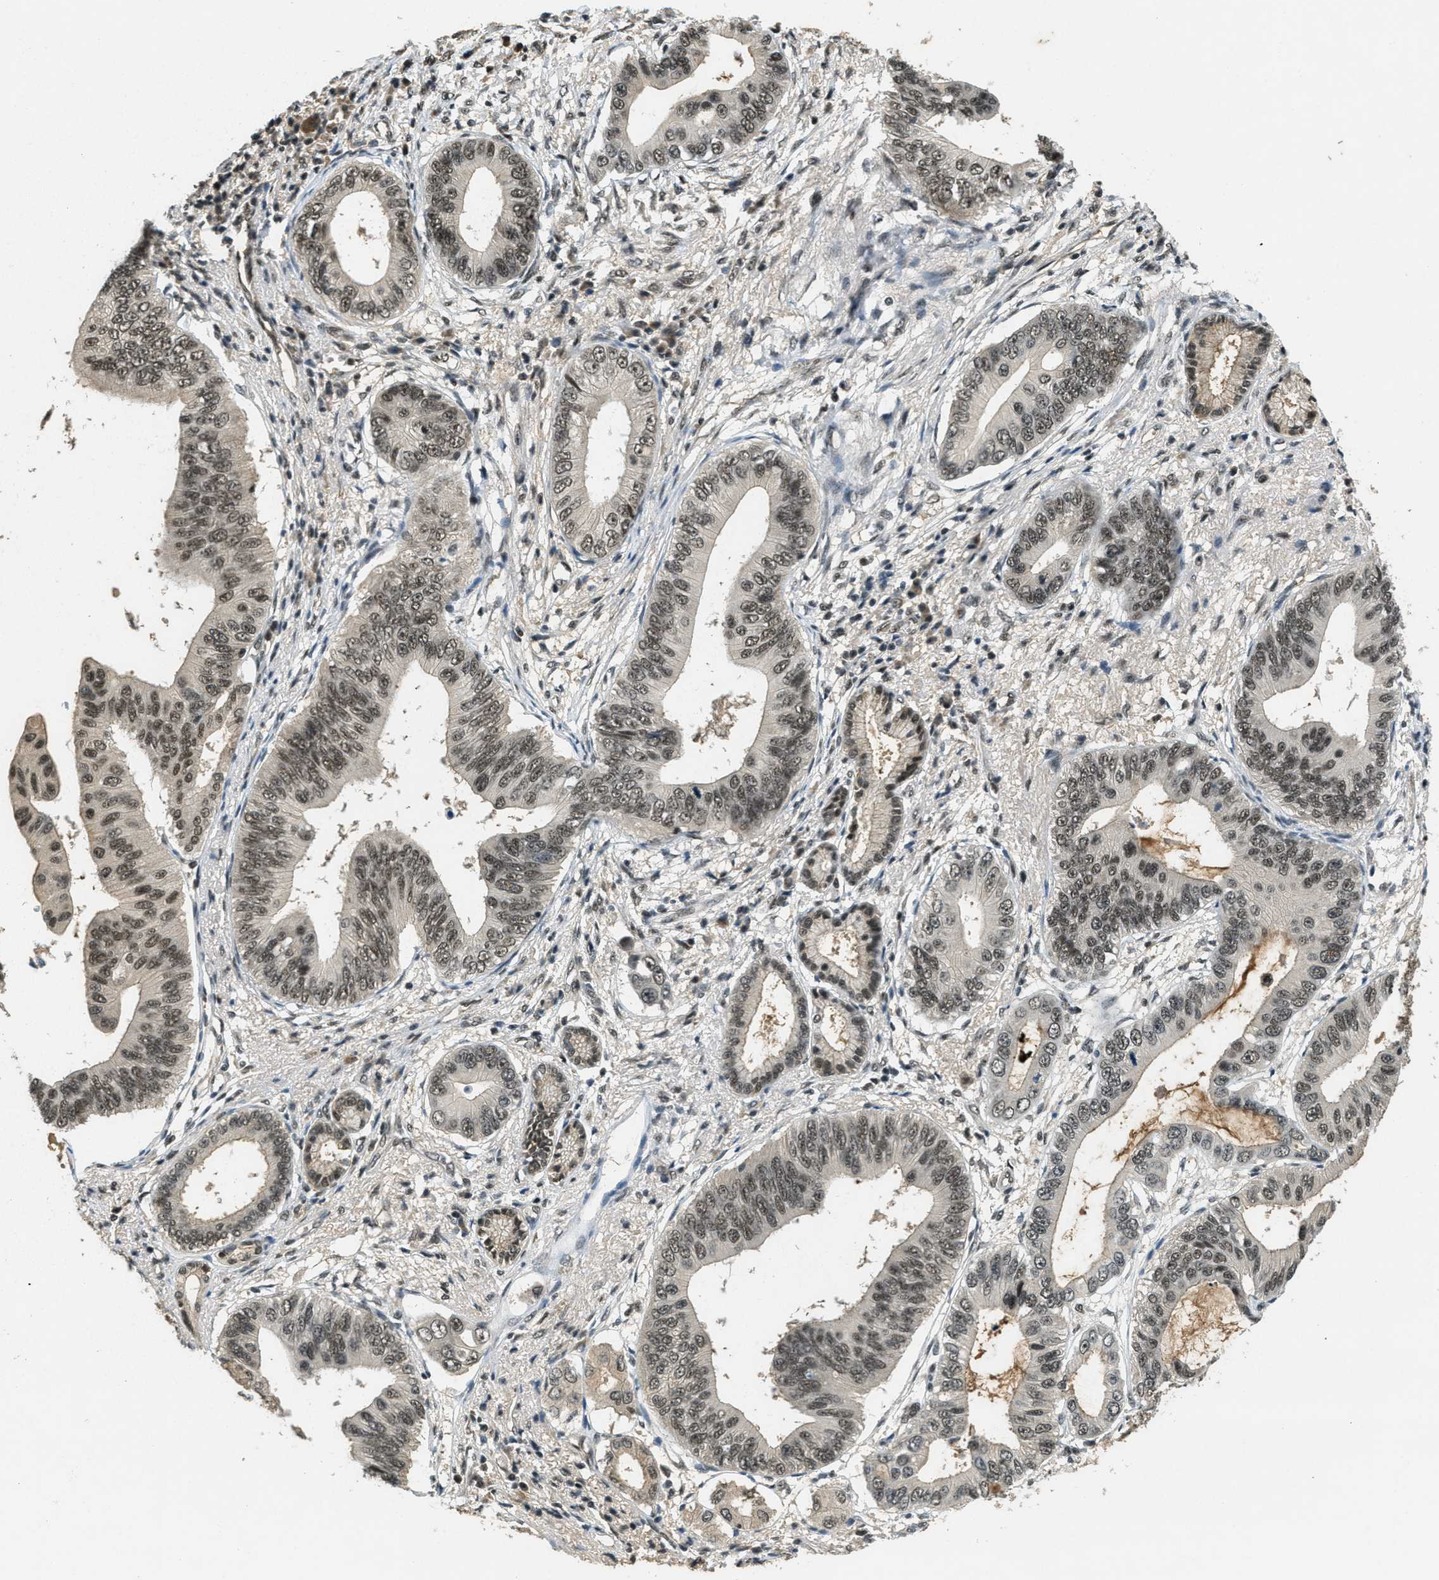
{"staining": {"intensity": "moderate", "quantity": ">75%", "location": "nuclear"}, "tissue": "pancreatic cancer", "cell_type": "Tumor cells", "image_type": "cancer", "snomed": [{"axis": "morphology", "description": "Adenocarcinoma, NOS"}, {"axis": "topography", "description": "Pancreas"}], "caption": "Protein analysis of pancreatic cancer (adenocarcinoma) tissue displays moderate nuclear positivity in approximately >75% of tumor cells.", "gene": "ZNF148", "patient": {"sex": "male", "age": 77}}